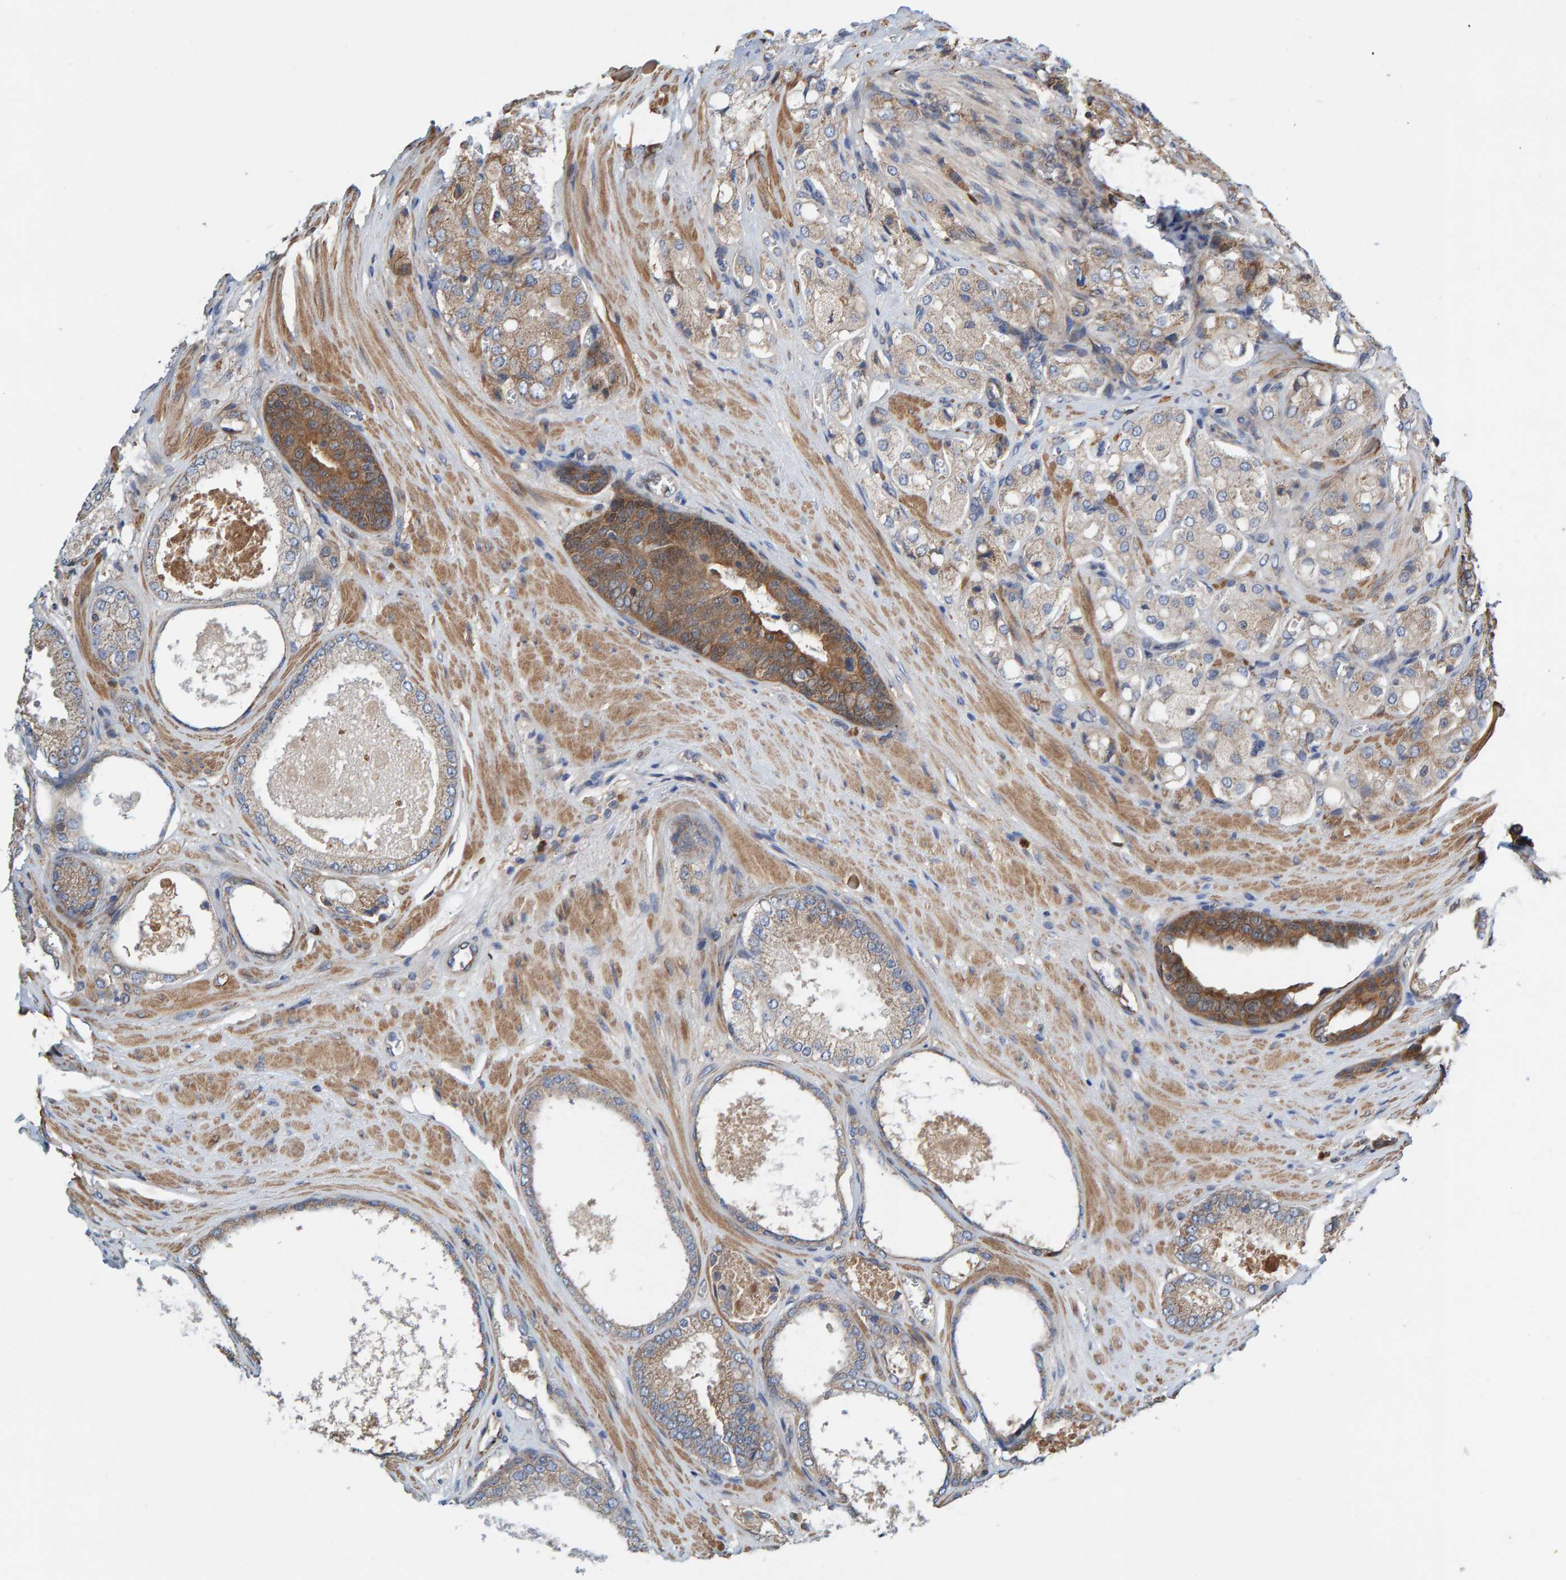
{"staining": {"intensity": "negative", "quantity": "none", "location": "none"}, "tissue": "prostate cancer", "cell_type": "Tumor cells", "image_type": "cancer", "snomed": [{"axis": "morphology", "description": "Adenocarcinoma, High grade"}, {"axis": "topography", "description": "Prostate"}], "caption": "Image shows no significant protein expression in tumor cells of adenocarcinoma (high-grade) (prostate).", "gene": "KIAA0753", "patient": {"sex": "male", "age": 65}}